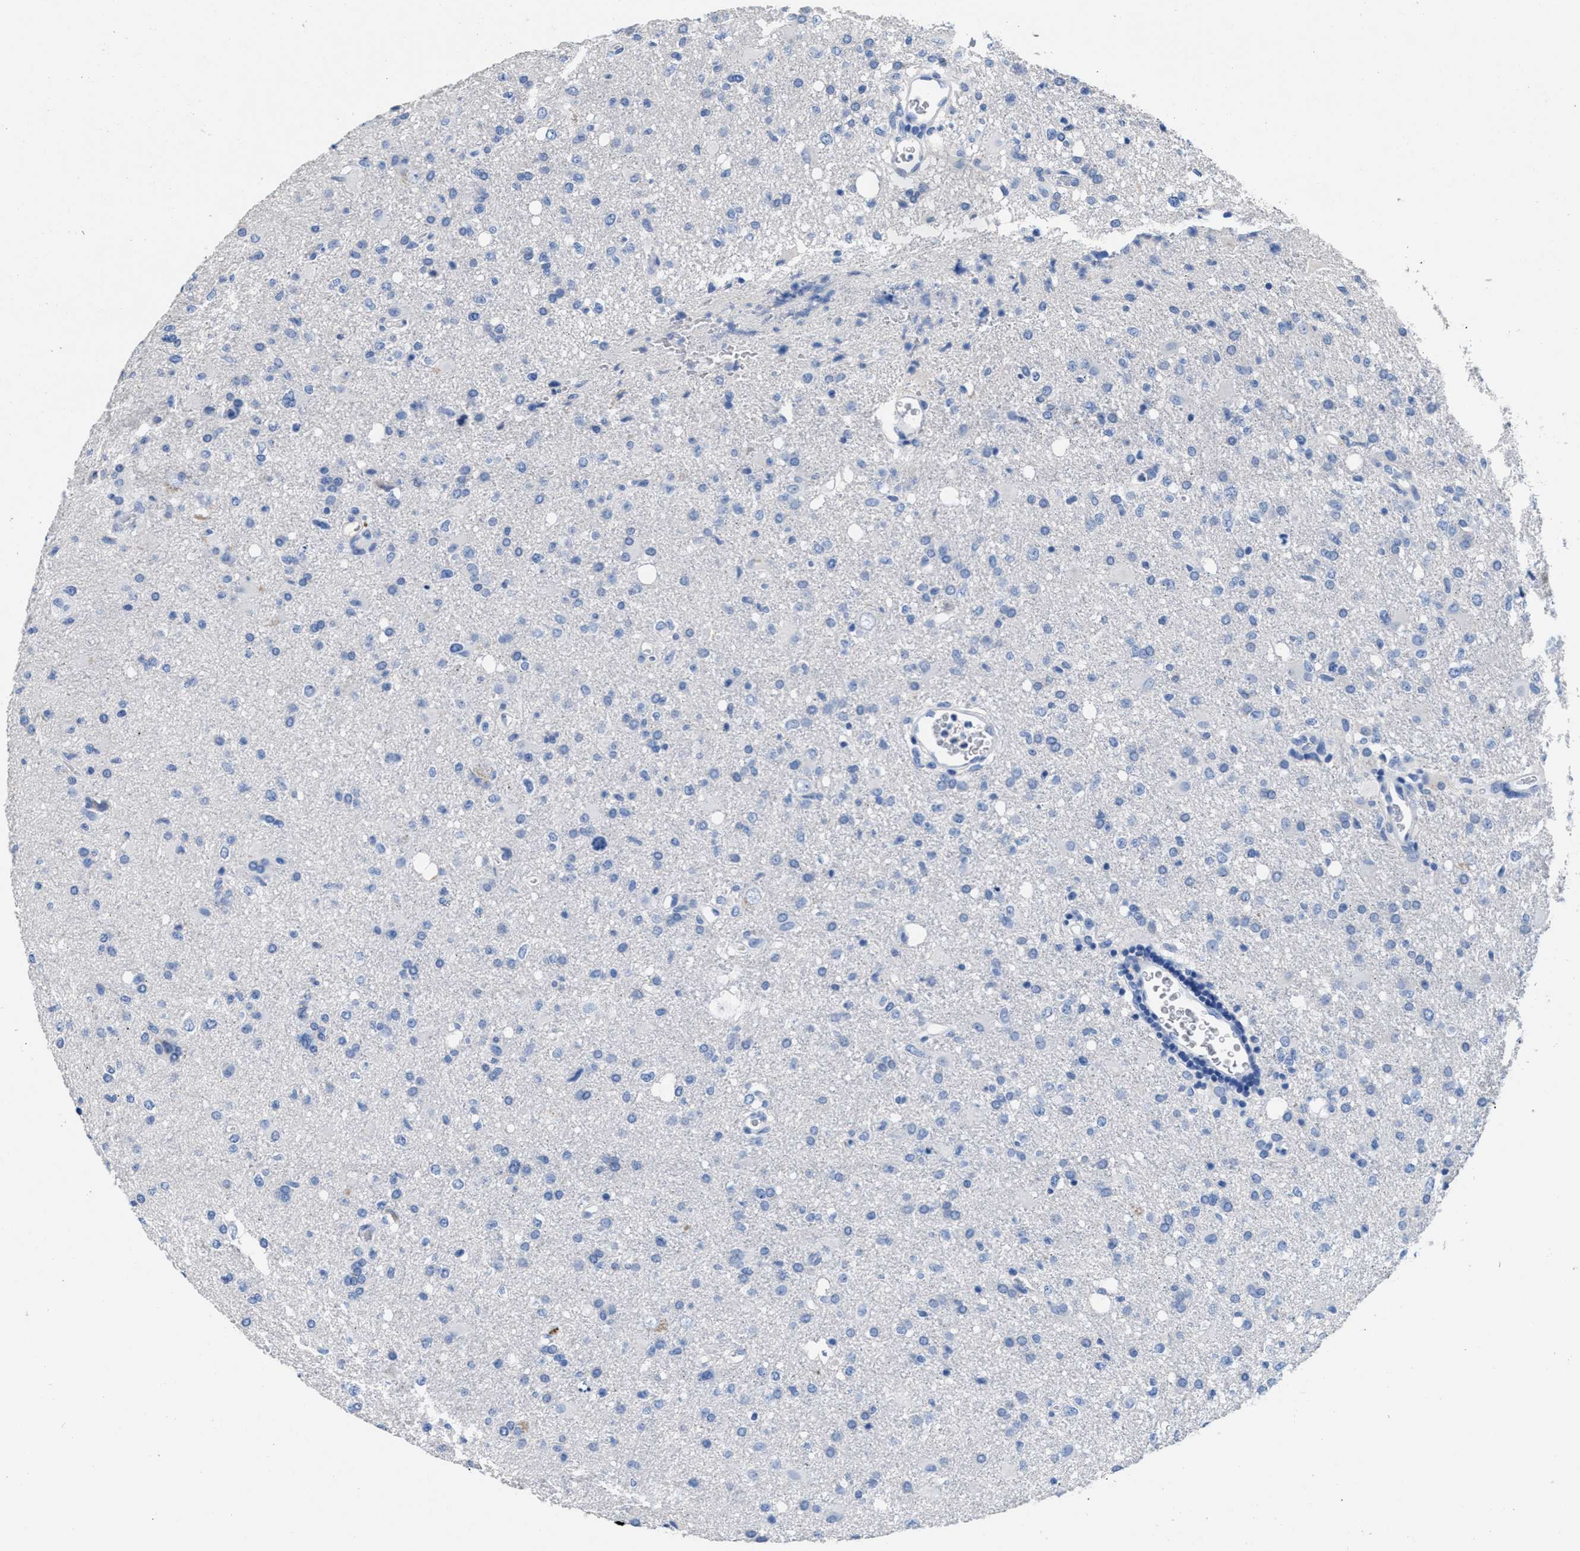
{"staining": {"intensity": "negative", "quantity": "none", "location": "none"}, "tissue": "glioma", "cell_type": "Tumor cells", "image_type": "cancer", "snomed": [{"axis": "morphology", "description": "Glioma, malignant, High grade"}, {"axis": "topography", "description": "Brain"}], "caption": "IHC photomicrograph of glioma stained for a protein (brown), which shows no positivity in tumor cells.", "gene": "SLFN13", "patient": {"sex": "female", "age": 57}}